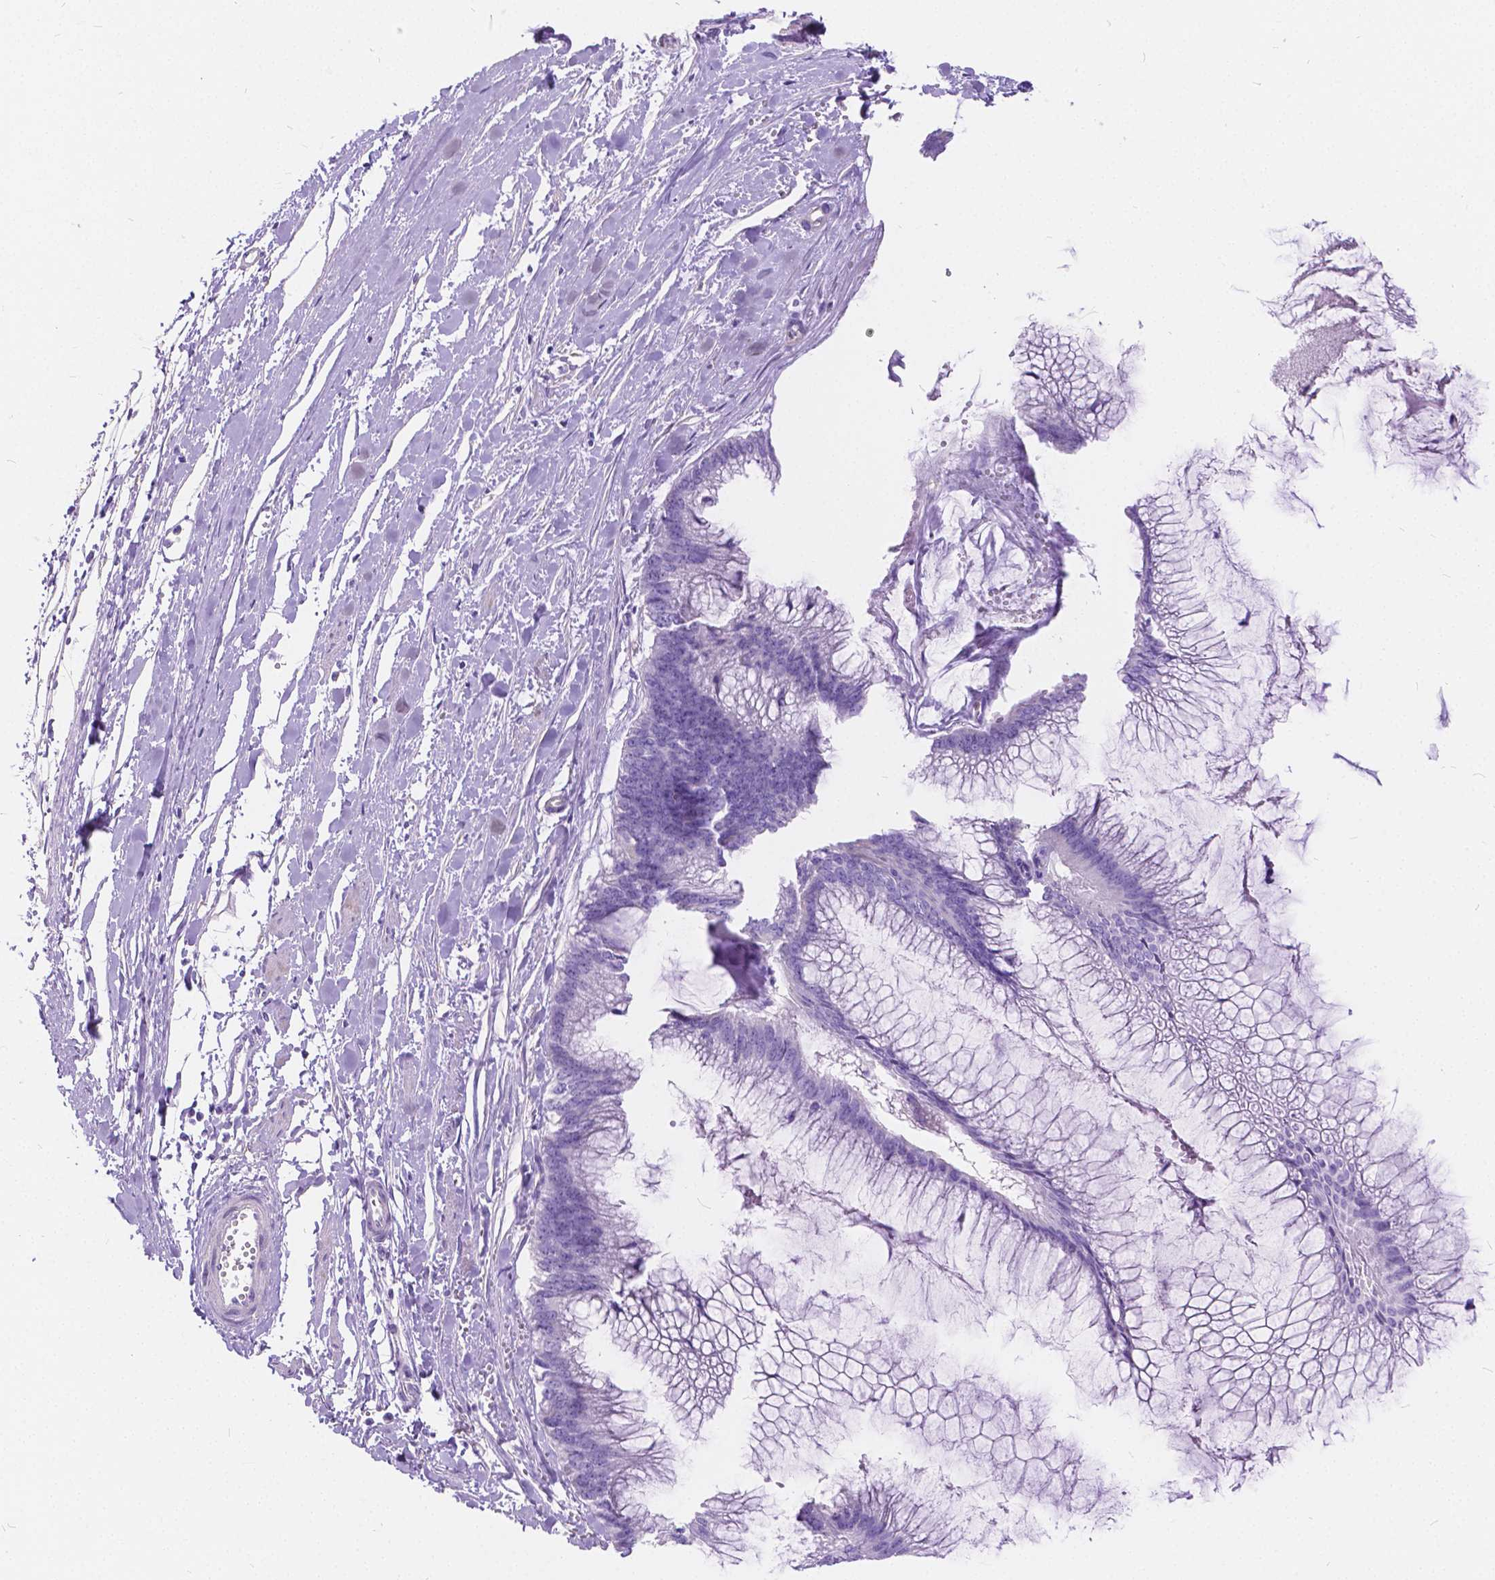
{"staining": {"intensity": "negative", "quantity": "none", "location": "none"}, "tissue": "ovarian cancer", "cell_type": "Tumor cells", "image_type": "cancer", "snomed": [{"axis": "morphology", "description": "Cystadenocarcinoma, mucinous, NOS"}, {"axis": "topography", "description": "Ovary"}], "caption": "Micrograph shows no protein positivity in tumor cells of ovarian cancer tissue.", "gene": "CHRM1", "patient": {"sex": "female", "age": 44}}